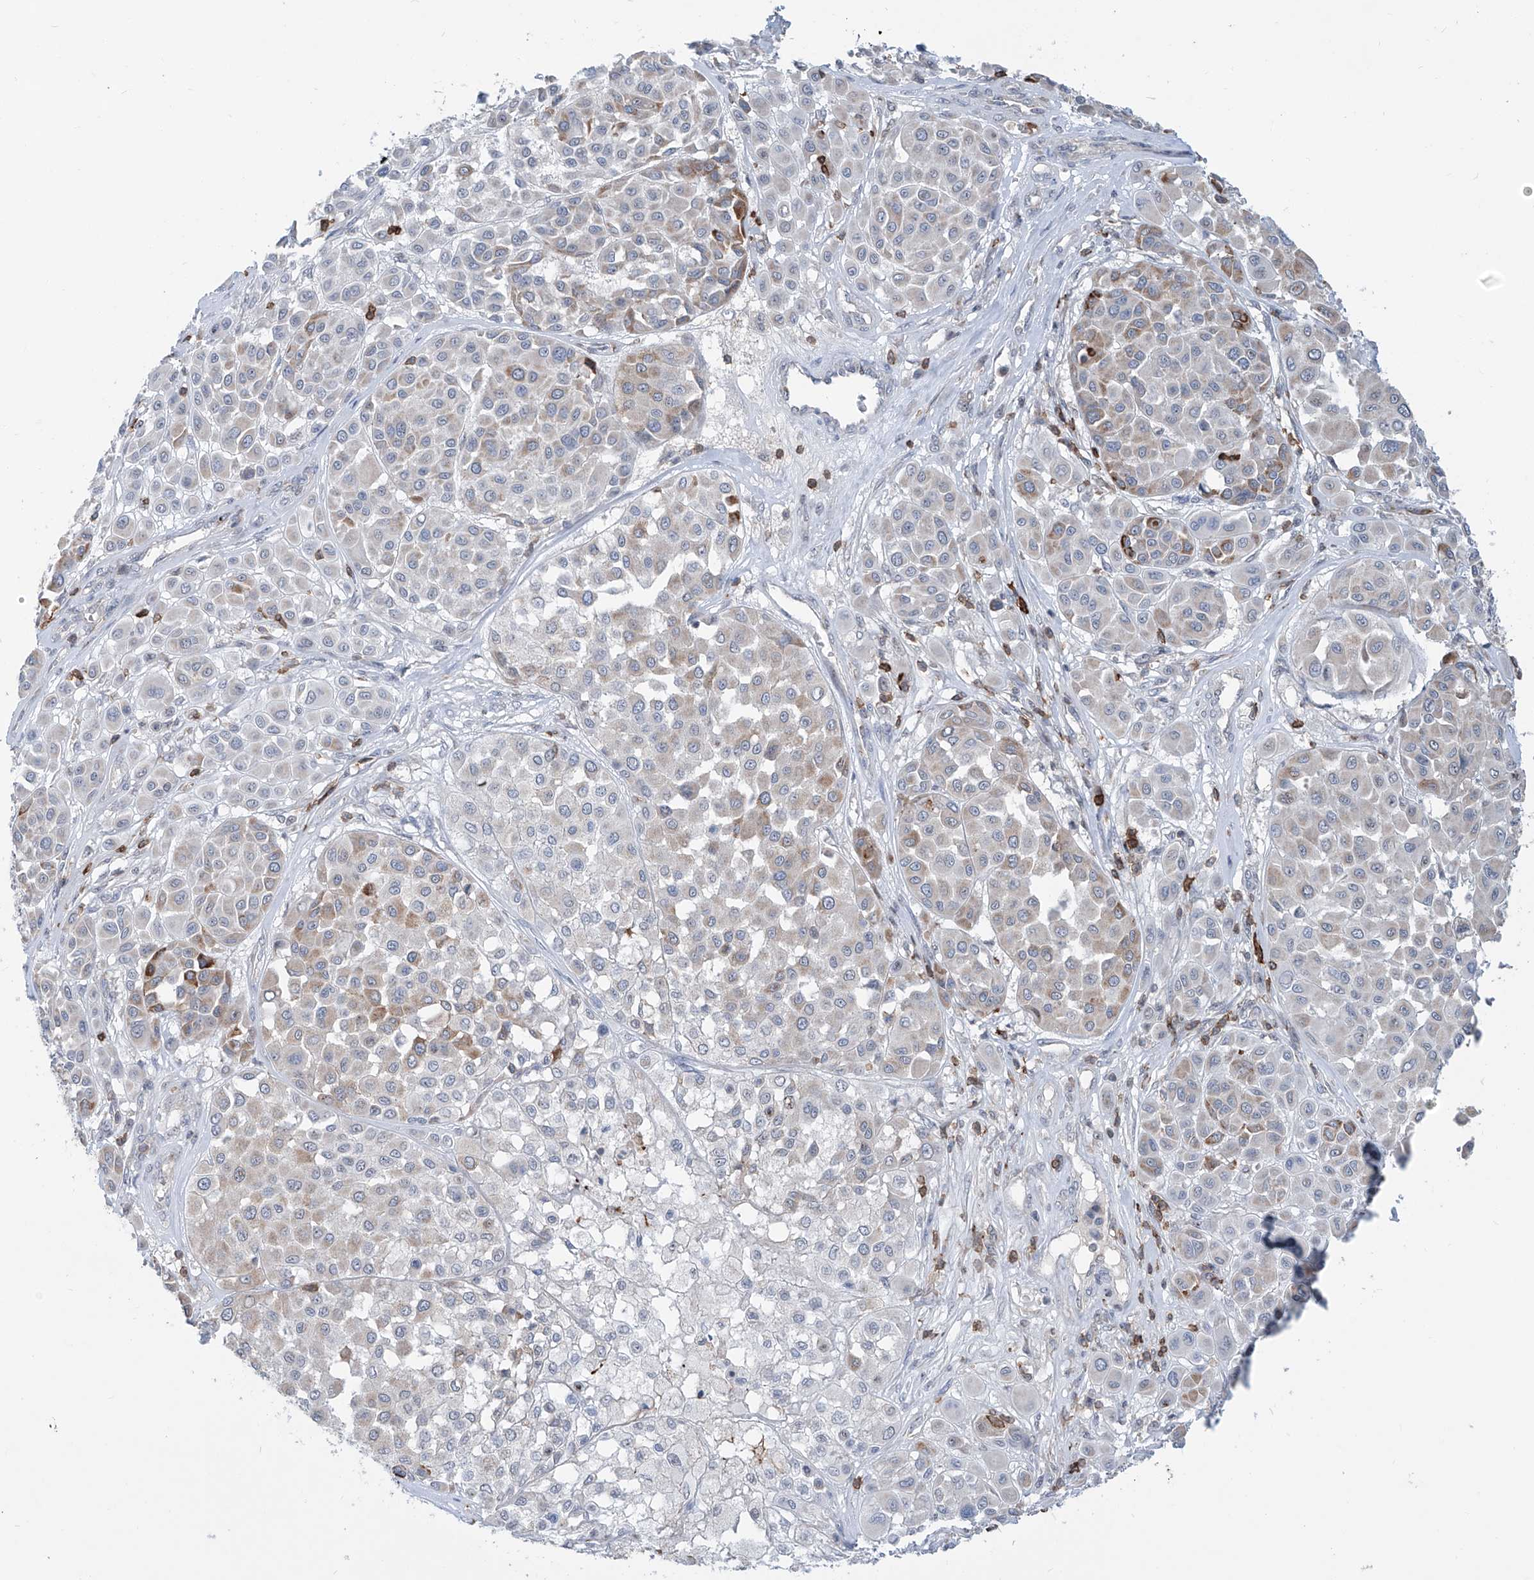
{"staining": {"intensity": "negative", "quantity": "none", "location": "none"}, "tissue": "melanoma", "cell_type": "Tumor cells", "image_type": "cancer", "snomed": [{"axis": "morphology", "description": "Malignant melanoma, Metastatic site"}, {"axis": "topography", "description": "Soft tissue"}], "caption": "Immunohistochemical staining of human malignant melanoma (metastatic site) exhibits no significant positivity in tumor cells.", "gene": "ZBTB48", "patient": {"sex": "male", "age": 41}}